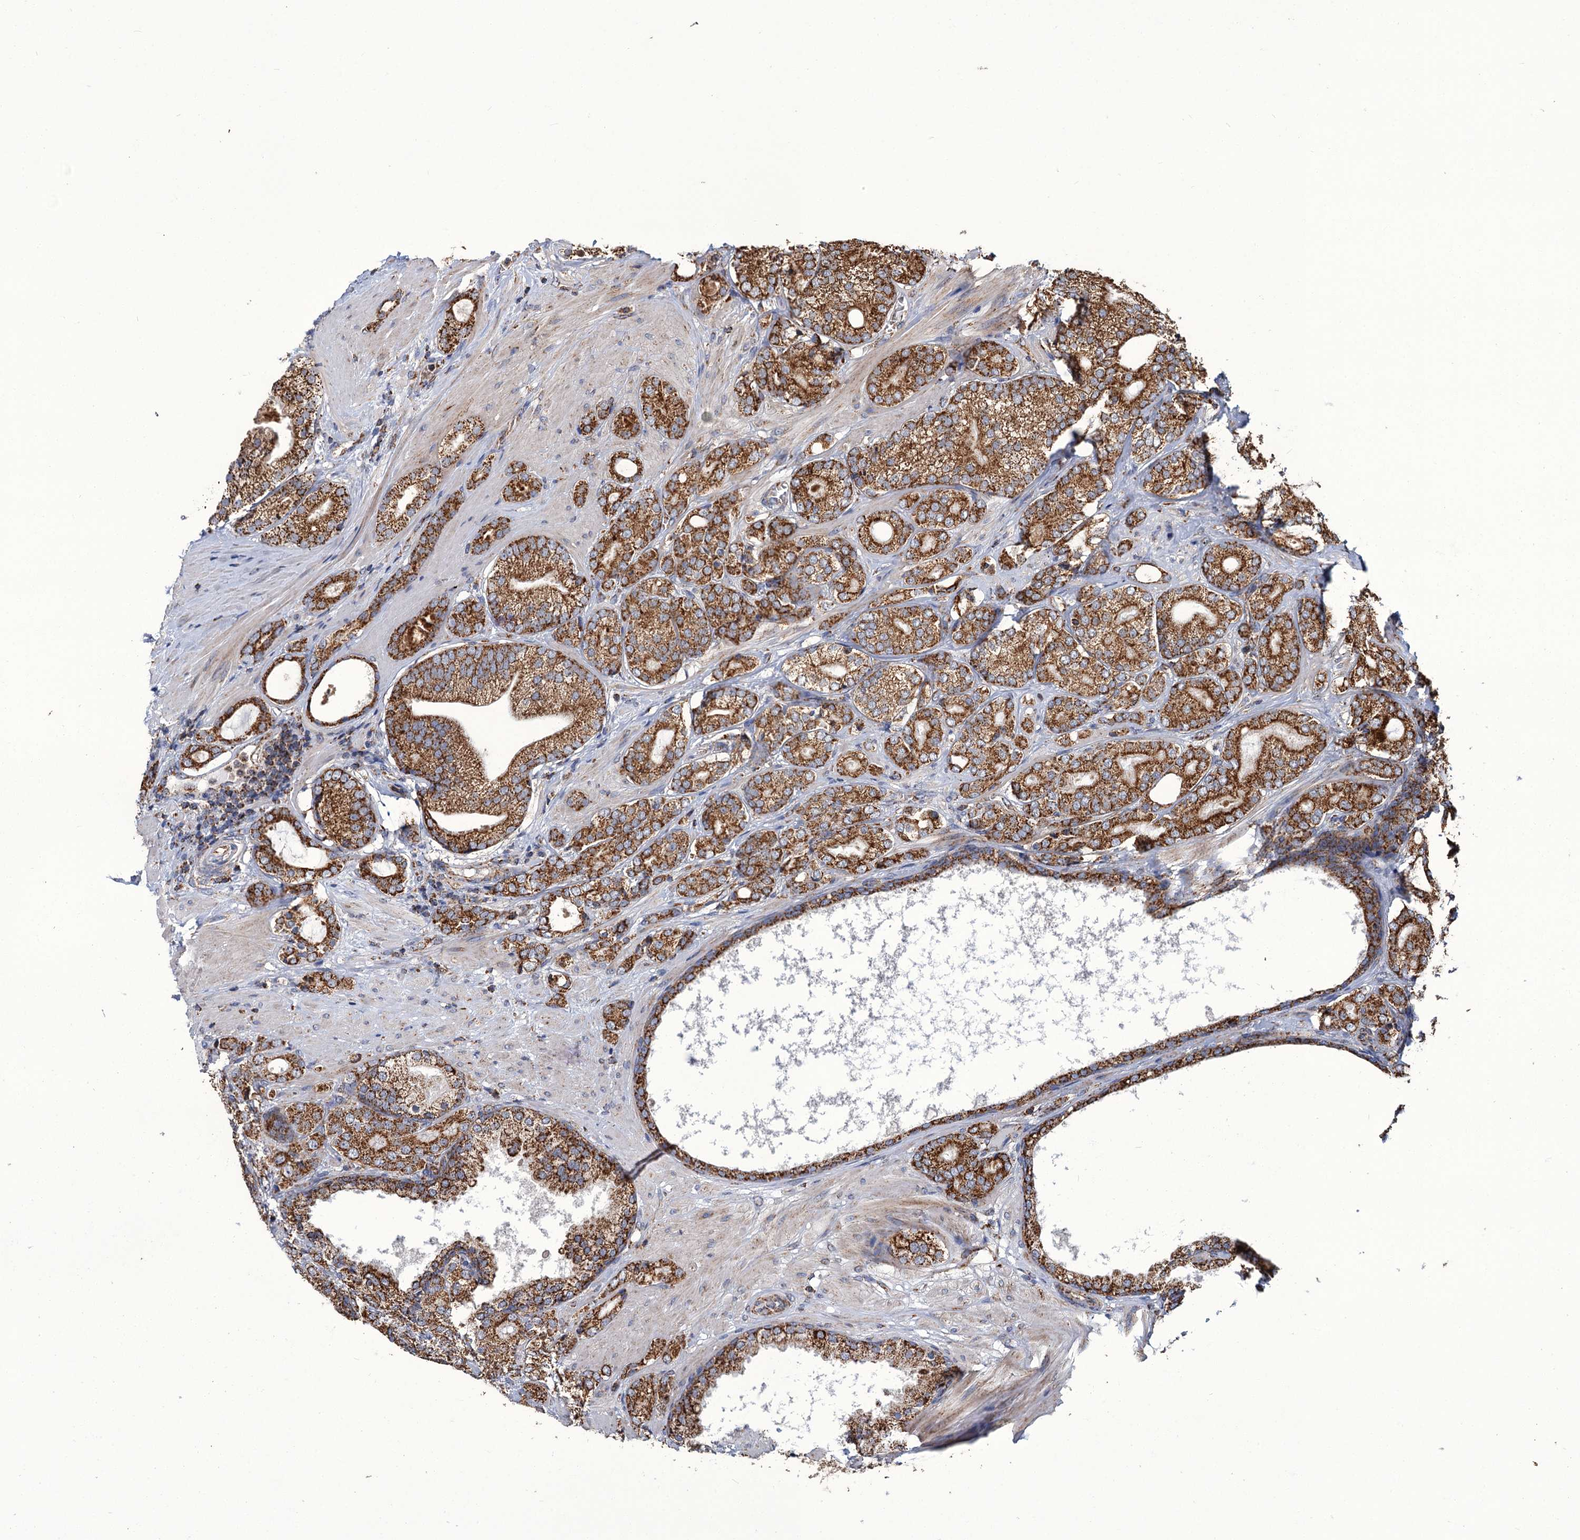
{"staining": {"intensity": "moderate", "quantity": ">75%", "location": "cytoplasmic/membranous"}, "tissue": "prostate cancer", "cell_type": "Tumor cells", "image_type": "cancer", "snomed": [{"axis": "morphology", "description": "Adenocarcinoma, High grade"}, {"axis": "topography", "description": "Prostate"}], "caption": "Tumor cells show moderate cytoplasmic/membranous staining in approximately >75% of cells in adenocarcinoma (high-grade) (prostate).", "gene": "APH1A", "patient": {"sex": "male", "age": 60}}